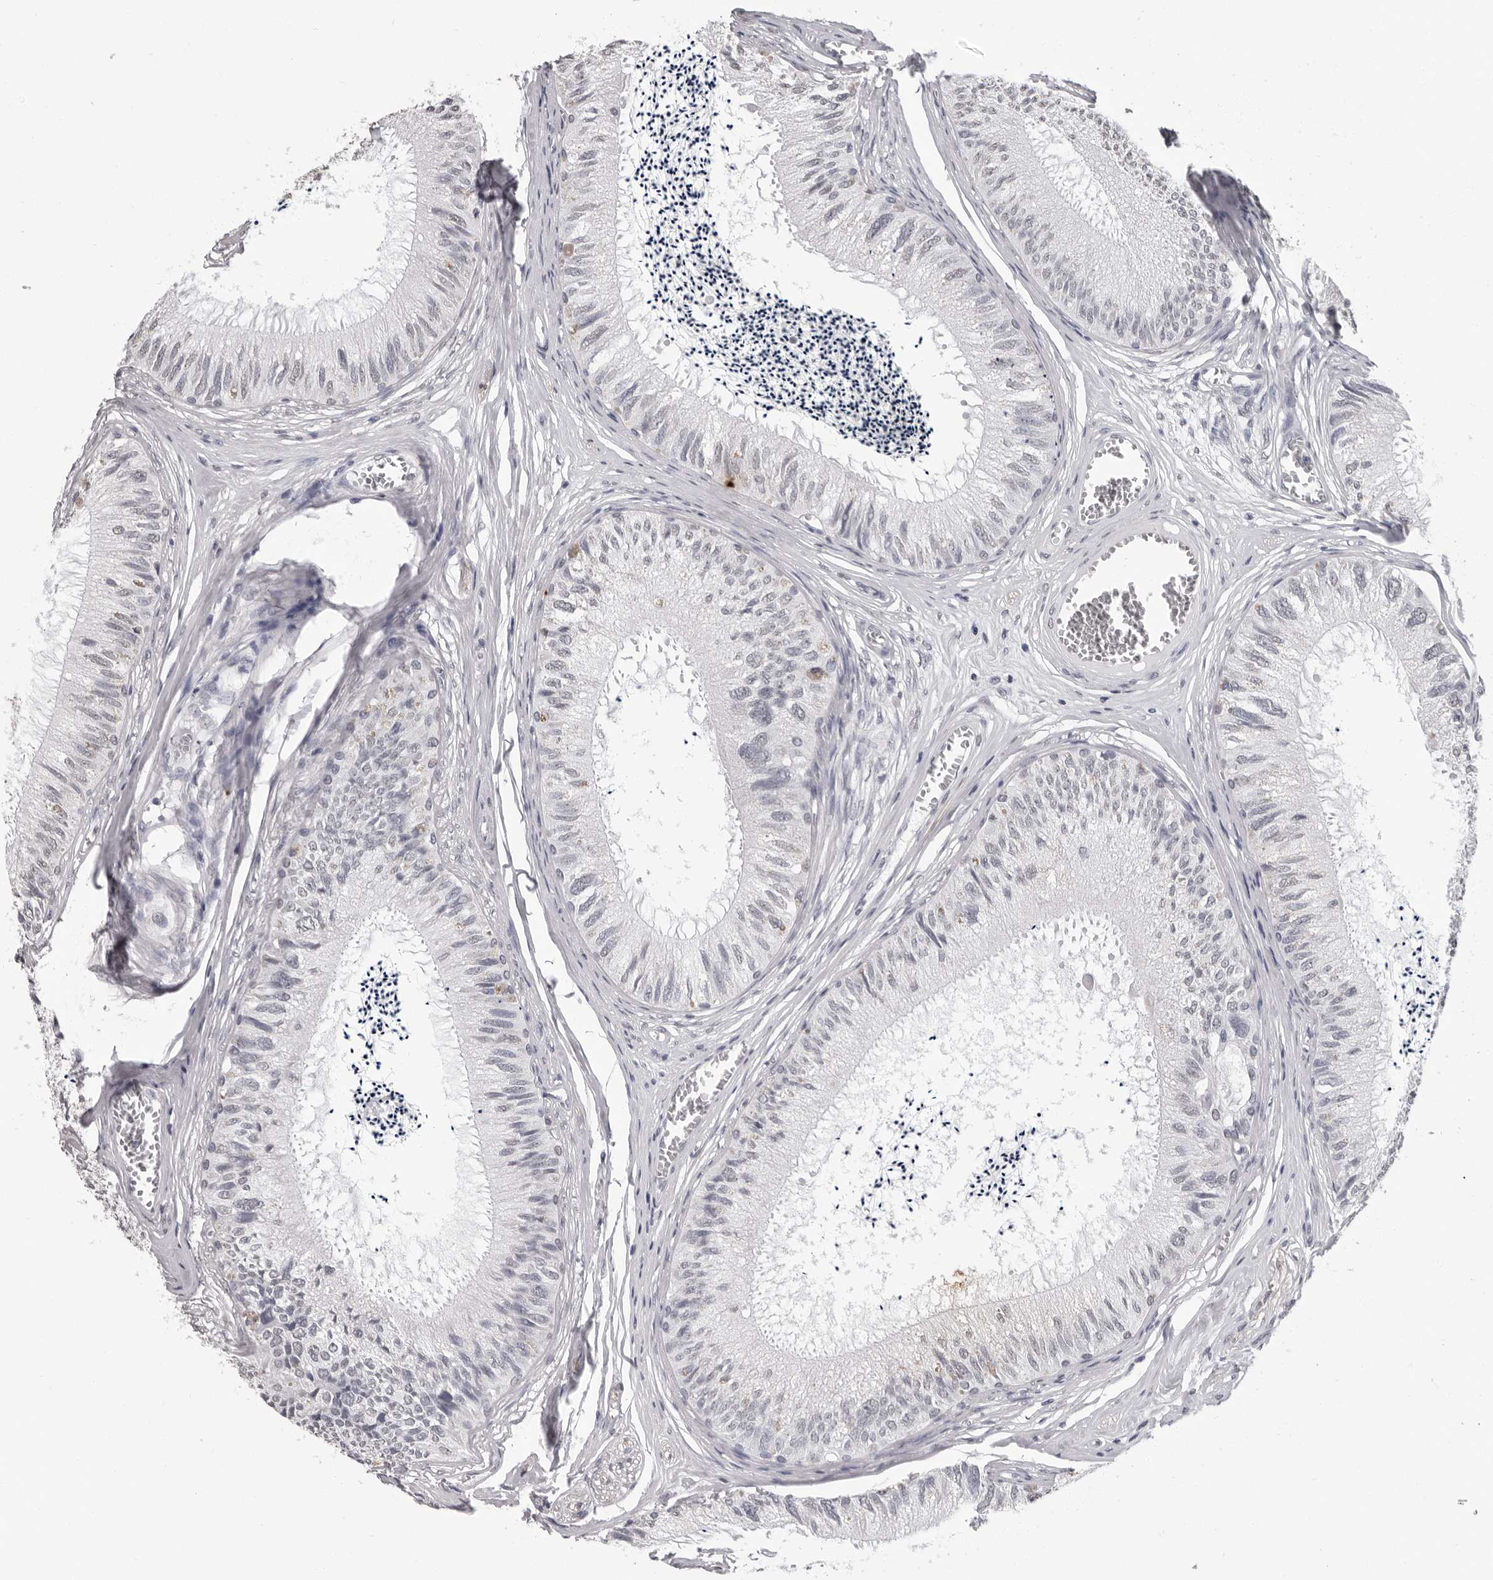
{"staining": {"intensity": "negative", "quantity": "none", "location": "none"}, "tissue": "epididymis", "cell_type": "Glandular cells", "image_type": "normal", "snomed": [{"axis": "morphology", "description": "Normal tissue, NOS"}, {"axis": "topography", "description": "Epididymis"}], "caption": "Immunohistochemical staining of normal human epididymis demonstrates no significant expression in glandular cells. (DAB immunohistochemistry (IHC), high magnification).", "gene": "HEPACAM", "patient": {"sex": "male", "age": 79}}